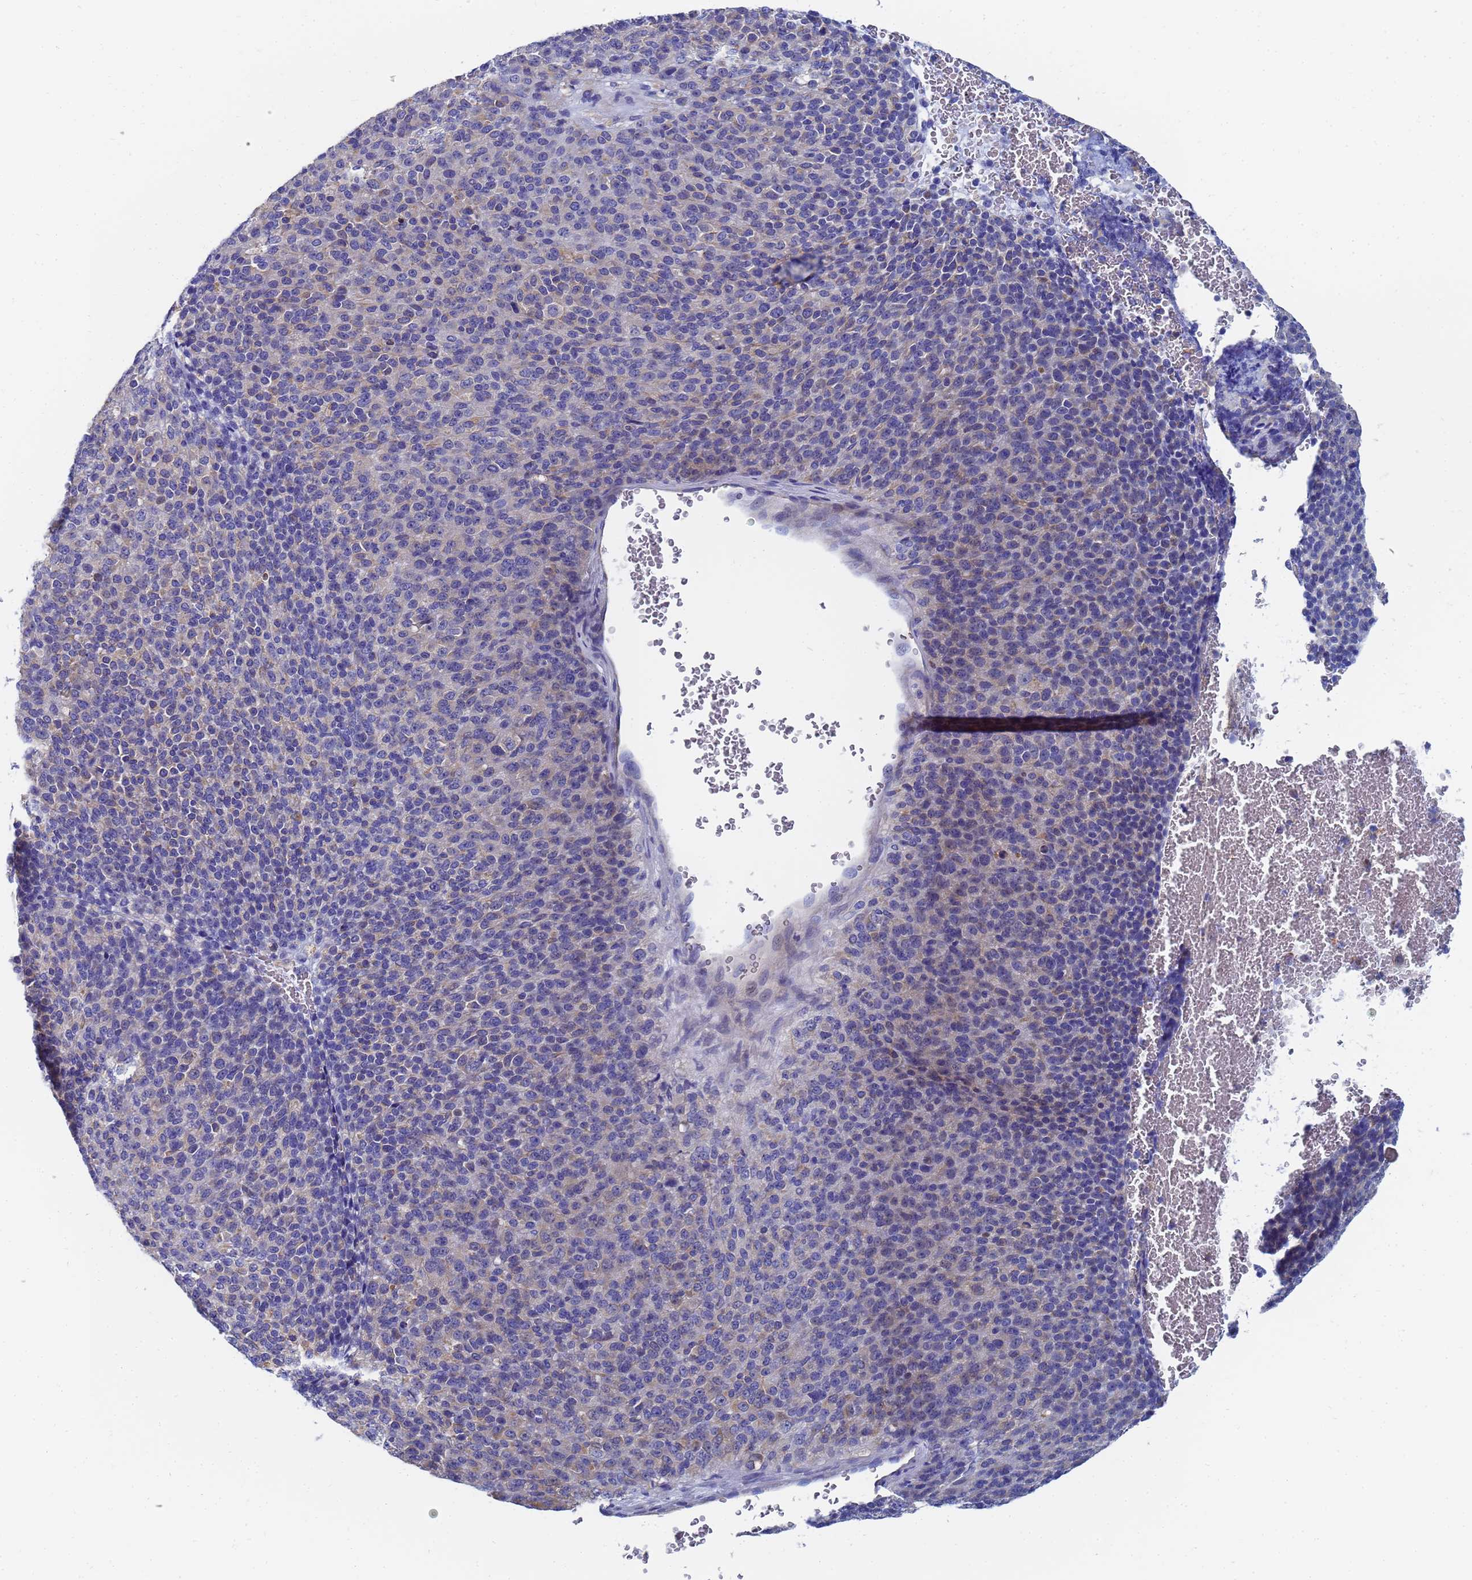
{"staining": {"intensity": "negative", "quantity": "none", "location": "none"}, "tissue": "melanoma", "cell_type": "Tumor cells", "image_type": "cancer", "snomed": [{"axis": "morphology", "description": "Malignant melanoma, Metastatic site"}, {"axis": "topography", "description": "Brain"}], "caption": "DAB (3,3'-diaminobenzidine) immunohistochemical staining of human malignant melanoma (metastatic site) displays no significant positivity in tumor cells.", "gene": "GCHFR", "patient": {"sex": "female", "age": 56}}